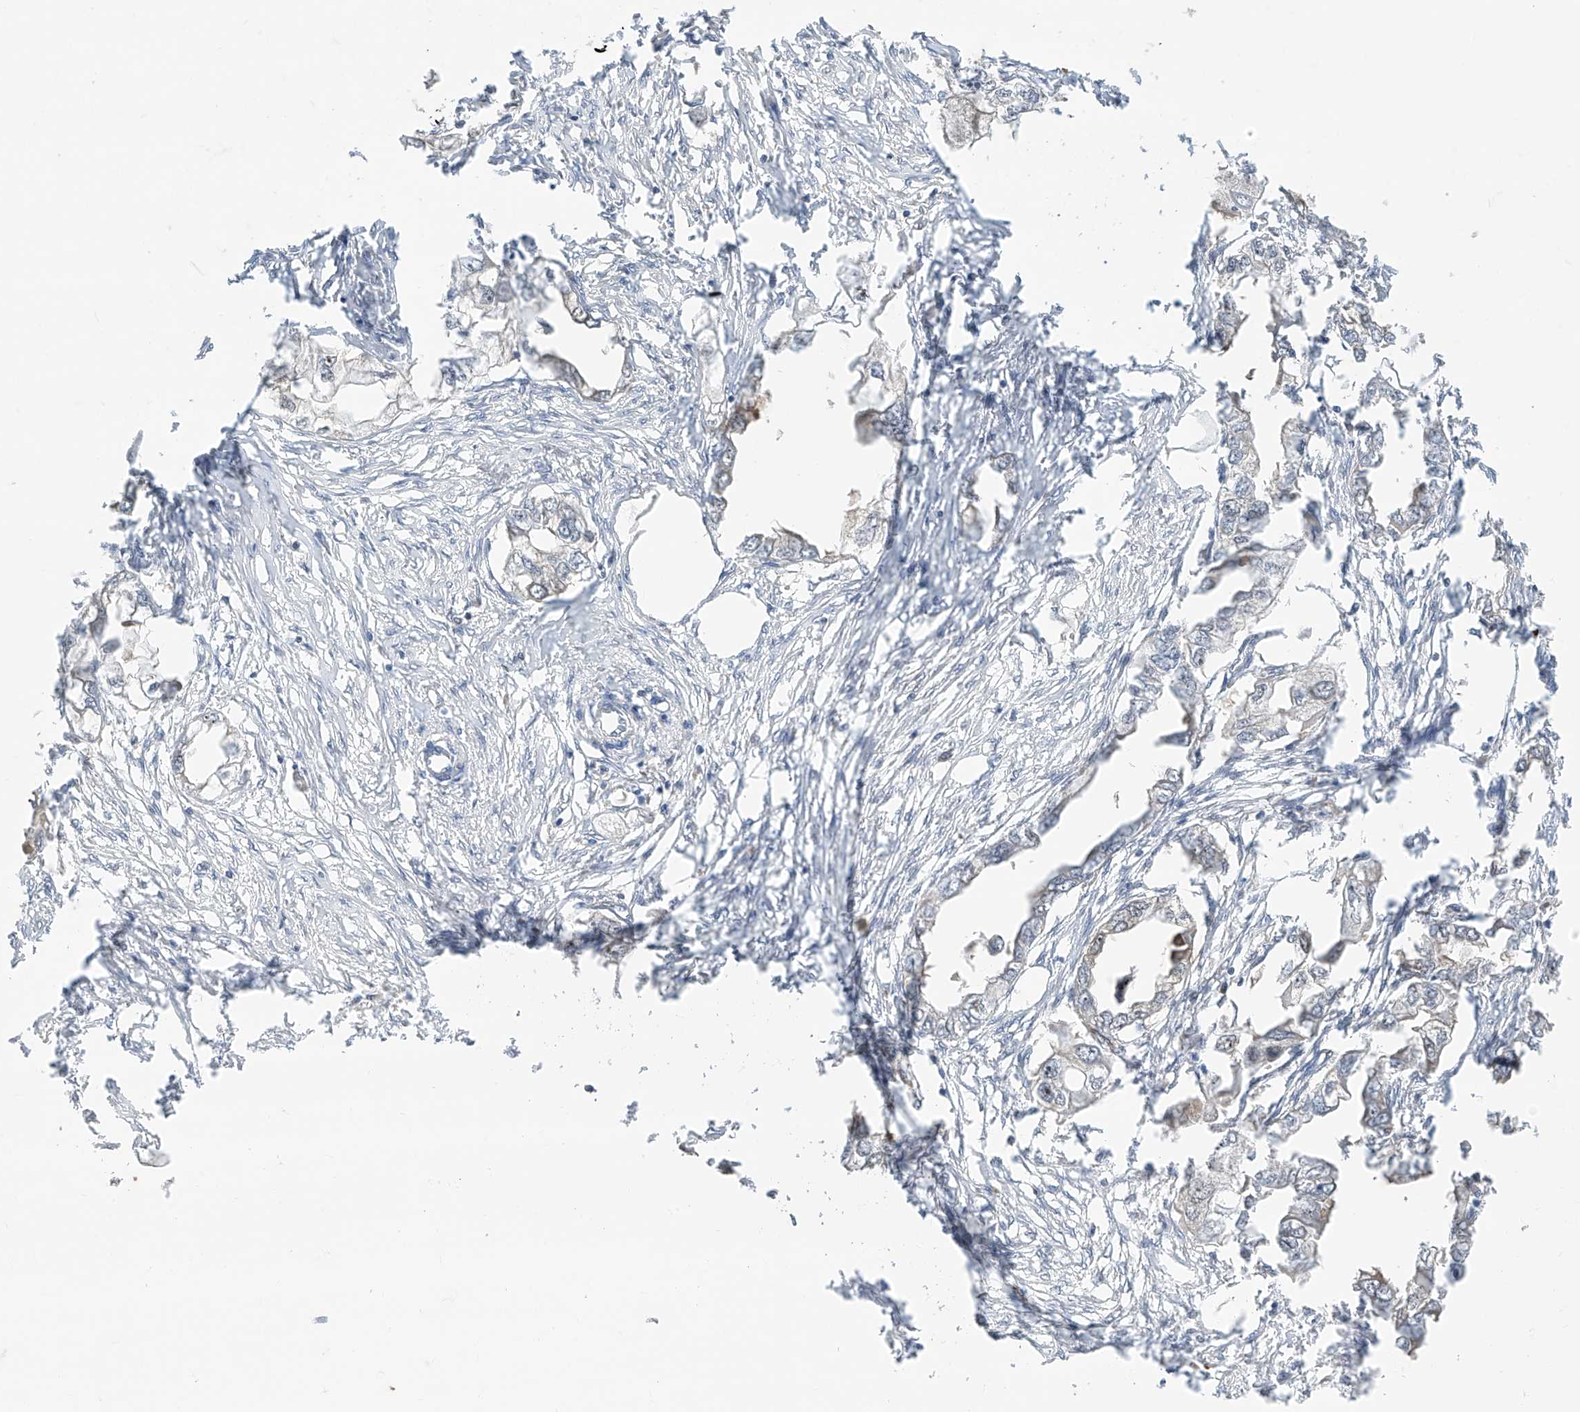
{"staining": {"intensity": "negative", "quantity": "none", "location": "none"}, "tissue": "endometrial cancer", "cell_type": "Tumor cells", "image_type": "cancer", "snomed": [{"axis": "morphology", "description": "Adenocarcinoma, NOS"}, {"axis": "morphology", "description": "Adenocarcinoma, metastatic, NOS"}, {"axis": "topography", "description": "Adipose tissue"}, {"axis": "topography", "description": "Endometrium"}], "caption": "DAB immunohistochemical staining of human endometrial cancer (metastatic adenocarcinoma) displays no significant staining in tumor cells.", "gene": "TTC38", "patient": {"sex": "female", "age": 67}}